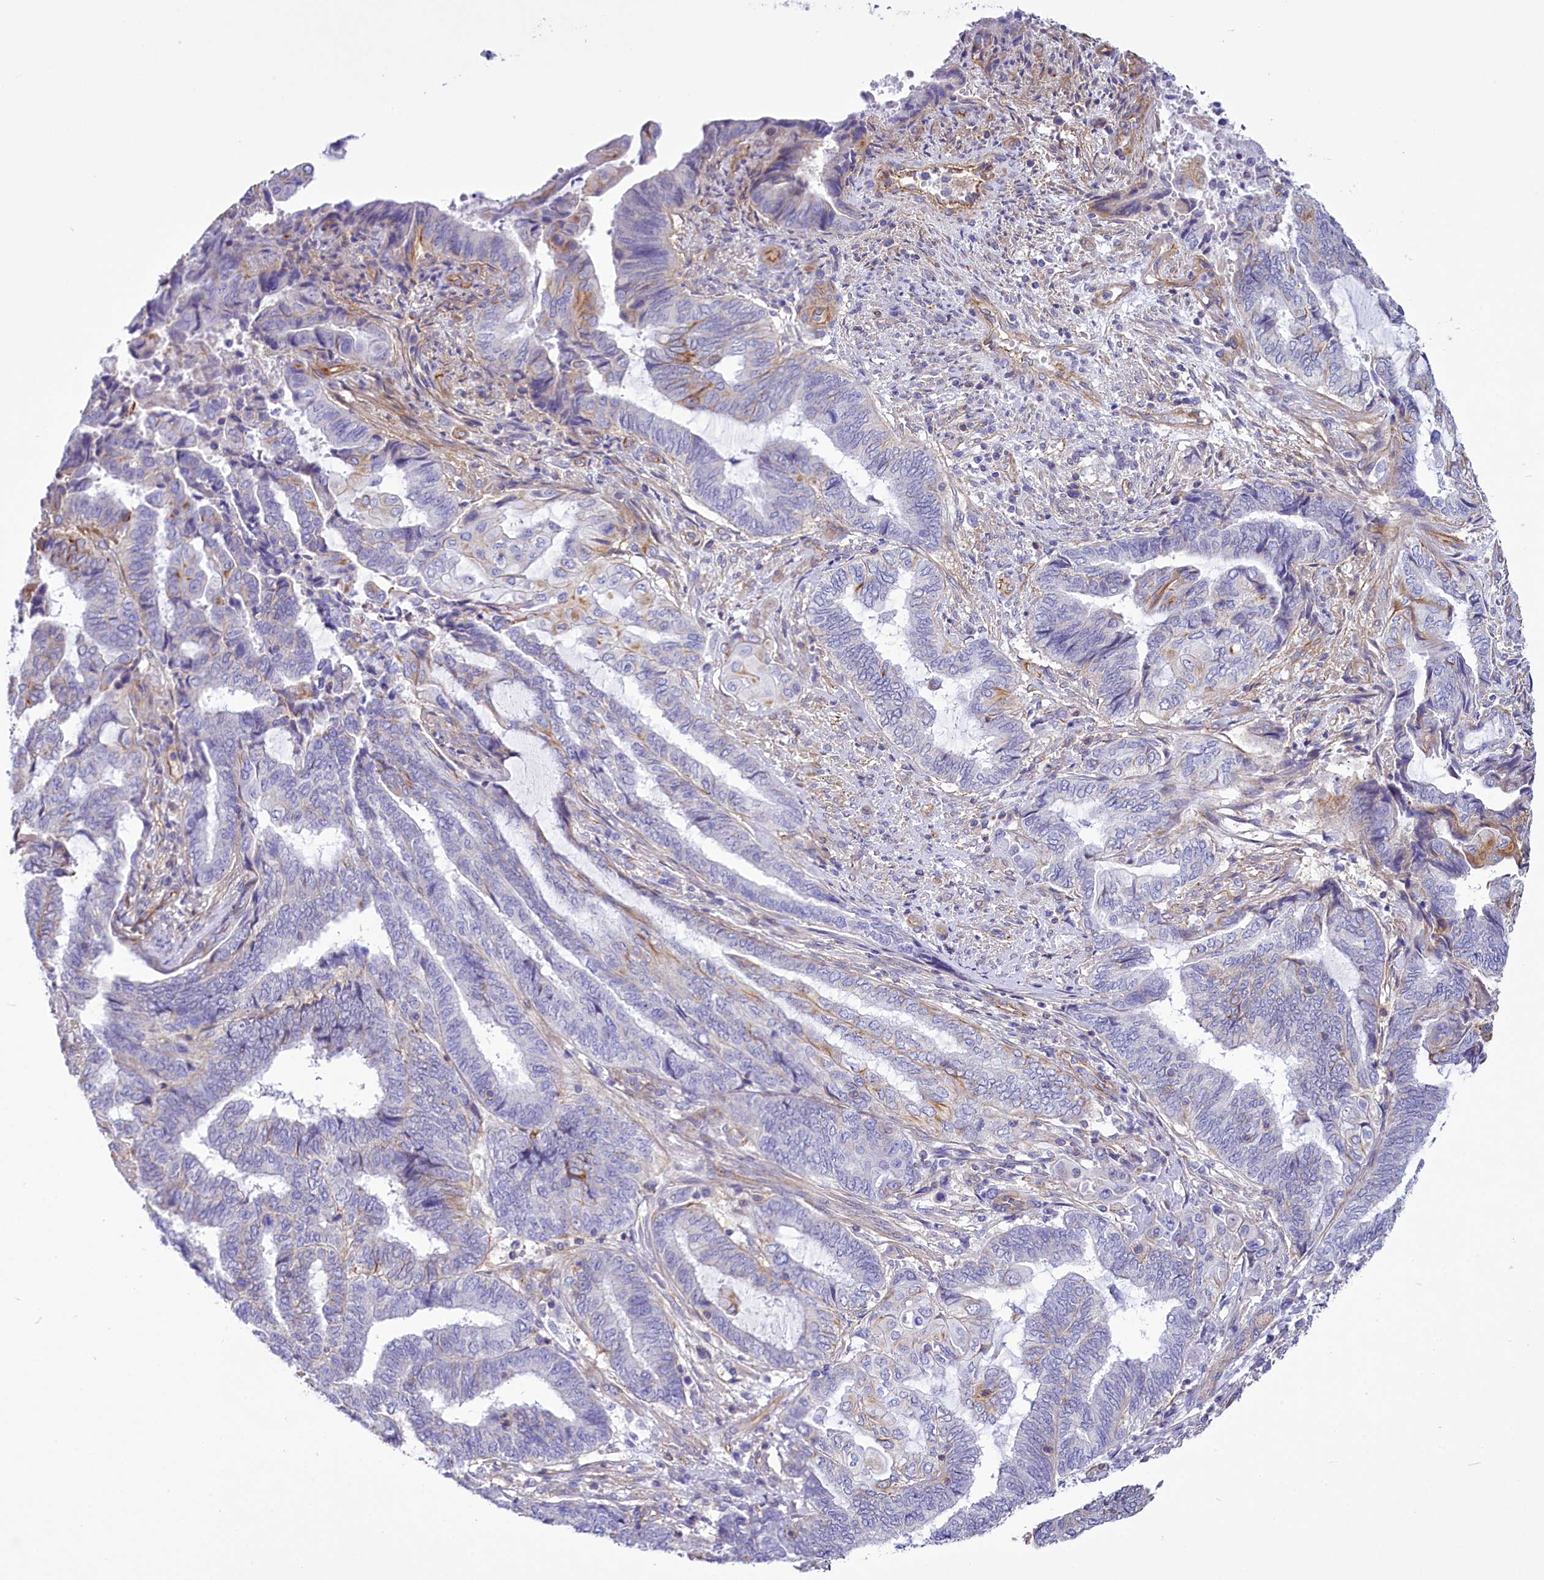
{"staining": {"intensity": "weak", "quantity": "<25%", "location": "cytoplasmic/membranous"}, "tissue": "endometrial cancer", "cell_type": "Tumor cells", "image_type": "cancer", "snomed": [{"axis": "morphology", "description": "Adenocarcinoma, NOS"}, {"axis": "topography", "description": "Uterus"}, {"axis": "topography", "description": "Endometrium"}], "caption": "Immunohistochemistry (IHC) of human adenocarcinoma (endometrial) demonstrates no expression in tumor cells. (Brightfield microscopy of DAB immunohistochemistry (IHC) at high magnification).", "gene": "CD99", "patient": {"sex": "female", "age": 70}}